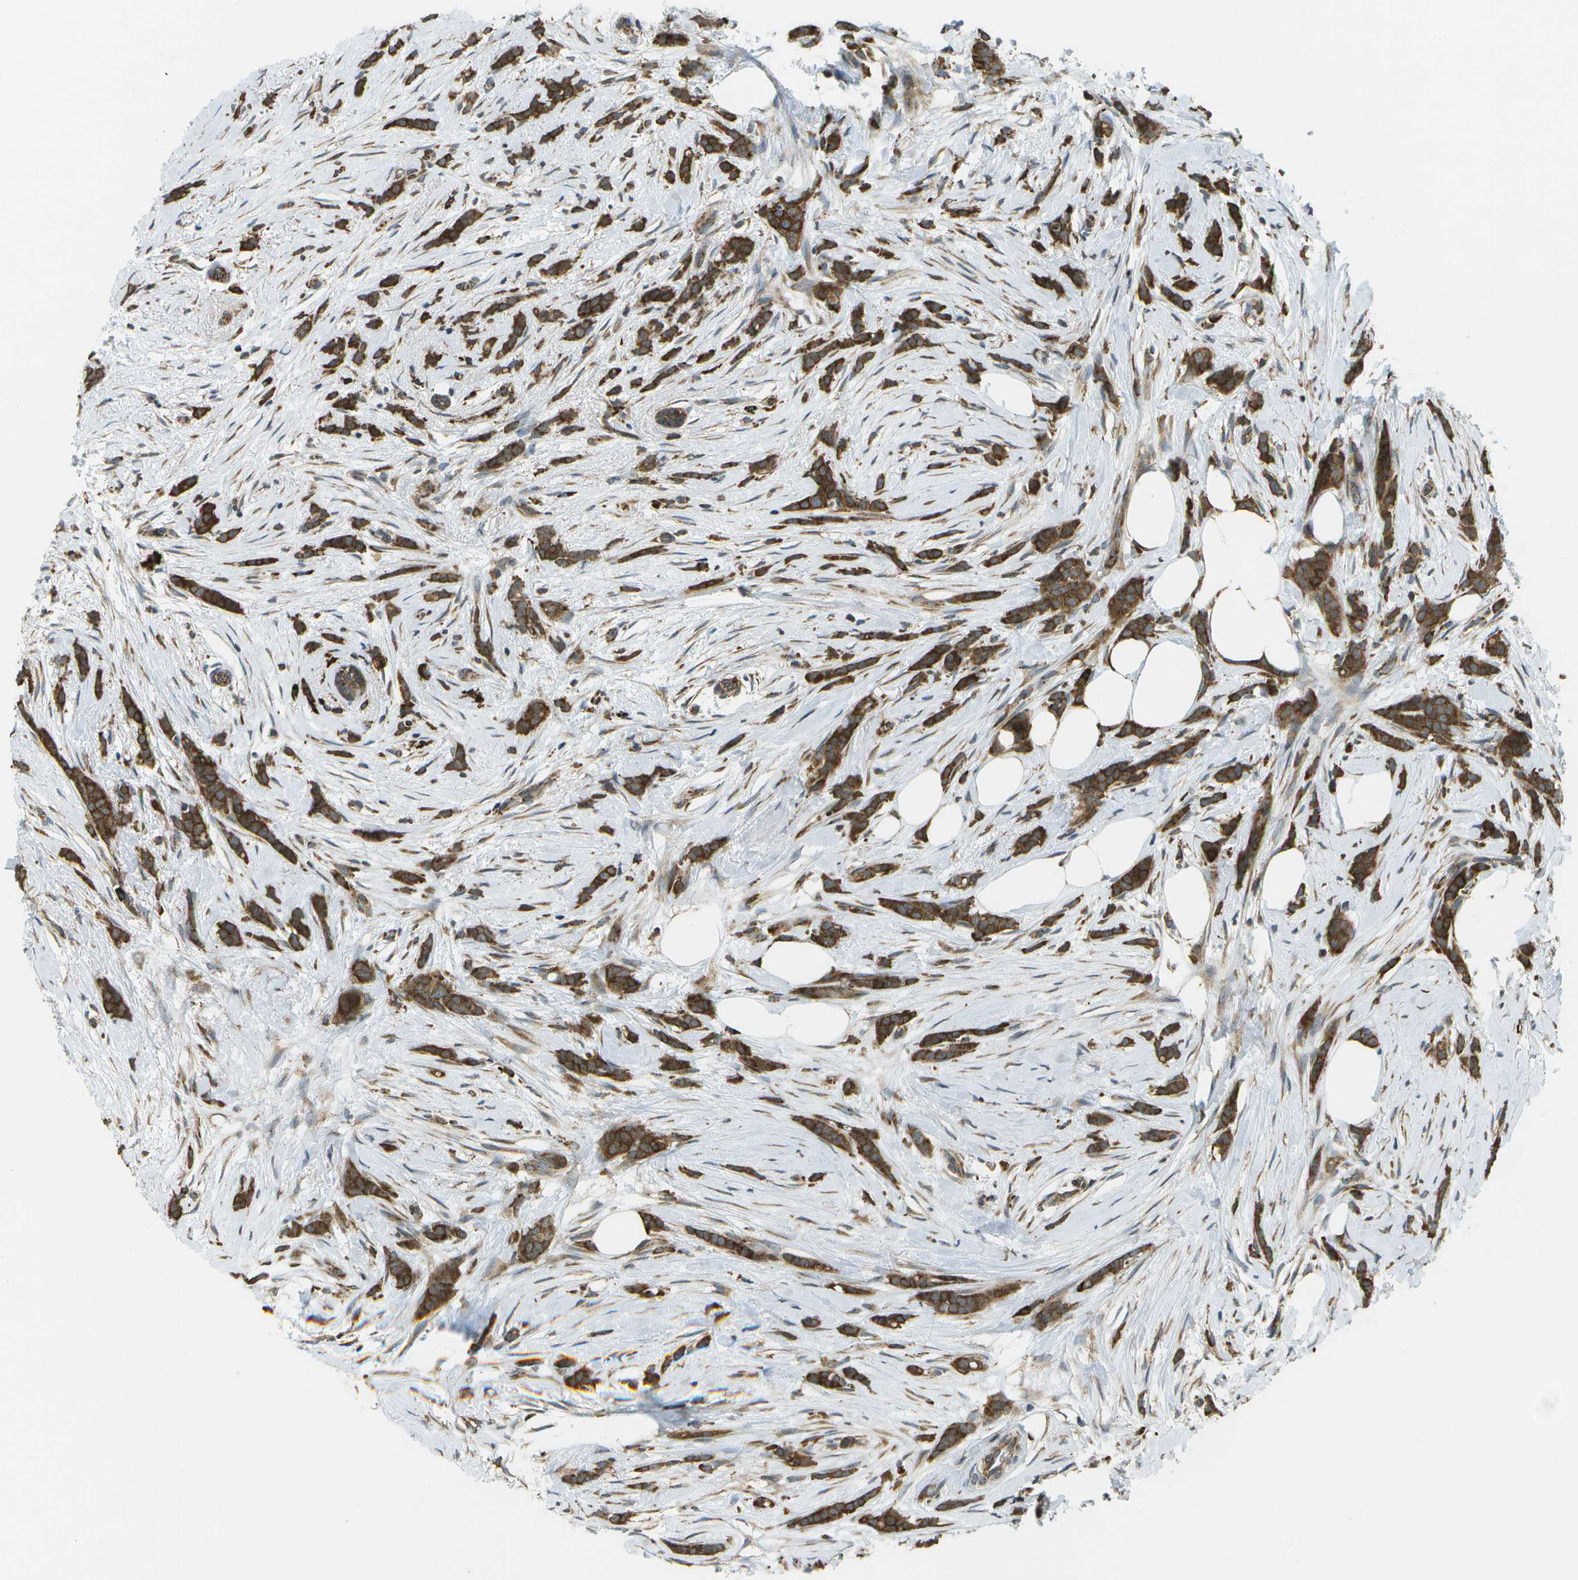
{"staining": {"intensity": "strong", "quantity": ">75%", "location": "cytoplasmic/membranous"}, "tissue": "breast cancer", "cell_type": "Tumor cells", "image_type": "cancer", "snomed": [{"axis": "morphology", "description": "Lobular carcinoma, in situ"}, {"axis": "morphology", "description": "Lobular carcinoma"}, {"axis": "topography", "description": "Breast"}], "caption": "Brown immunohistochemical staining in lobular carcinoma (breast) displays strong cytoplasmic/membranous staining in approximately >75% of tumor cells. Using DAB (3,3'-diaminobenzidine) (brown) and hematoxylin (blue) stains, captured at high magnification using brightfield microscopy.", "gene": "USP30", "patient": {"sex": "female", "age": 41}}